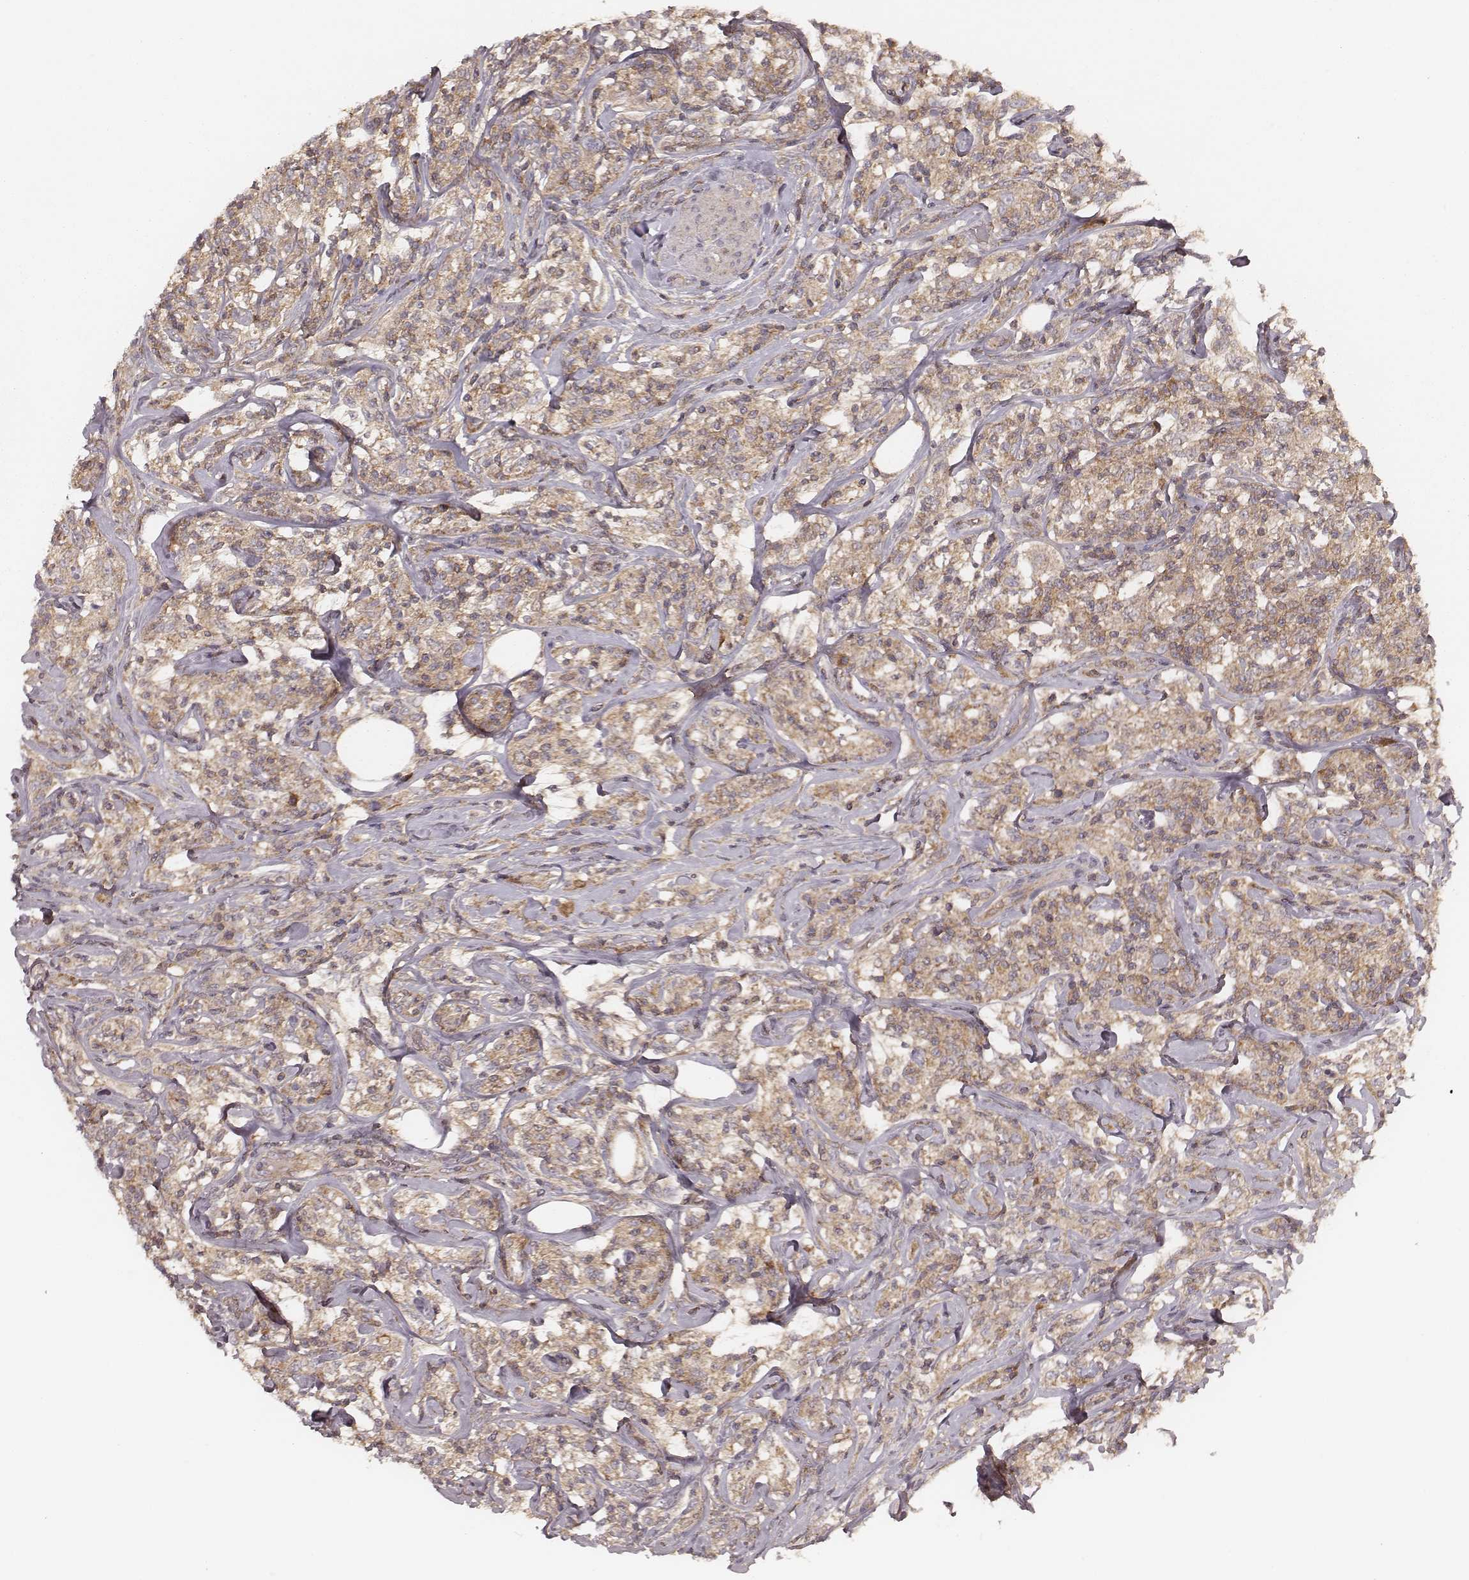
{"staining": {"intensity": "weak", "quantity": ">75%", "location": "cytoplasmic/membranous"}, "tissue": "lymphoma", "cell_type": "Tumor cells", "image_type": "cancer", "snomed": [{"axis": "morphology", "description": "Malignant lymphoma, non-Hodgkin's type, High grade"}, {"axis": "topography", "description": "Lymph node"}], "caption": "Approximately >75% of tumor cells in human lymphoma exhibit weak cytoplasmic/membranous protein positivity as visualized by brown immunohistochemical staining.", "gene": "CARS1", "patient": {"sex": "female", "age": 84}}